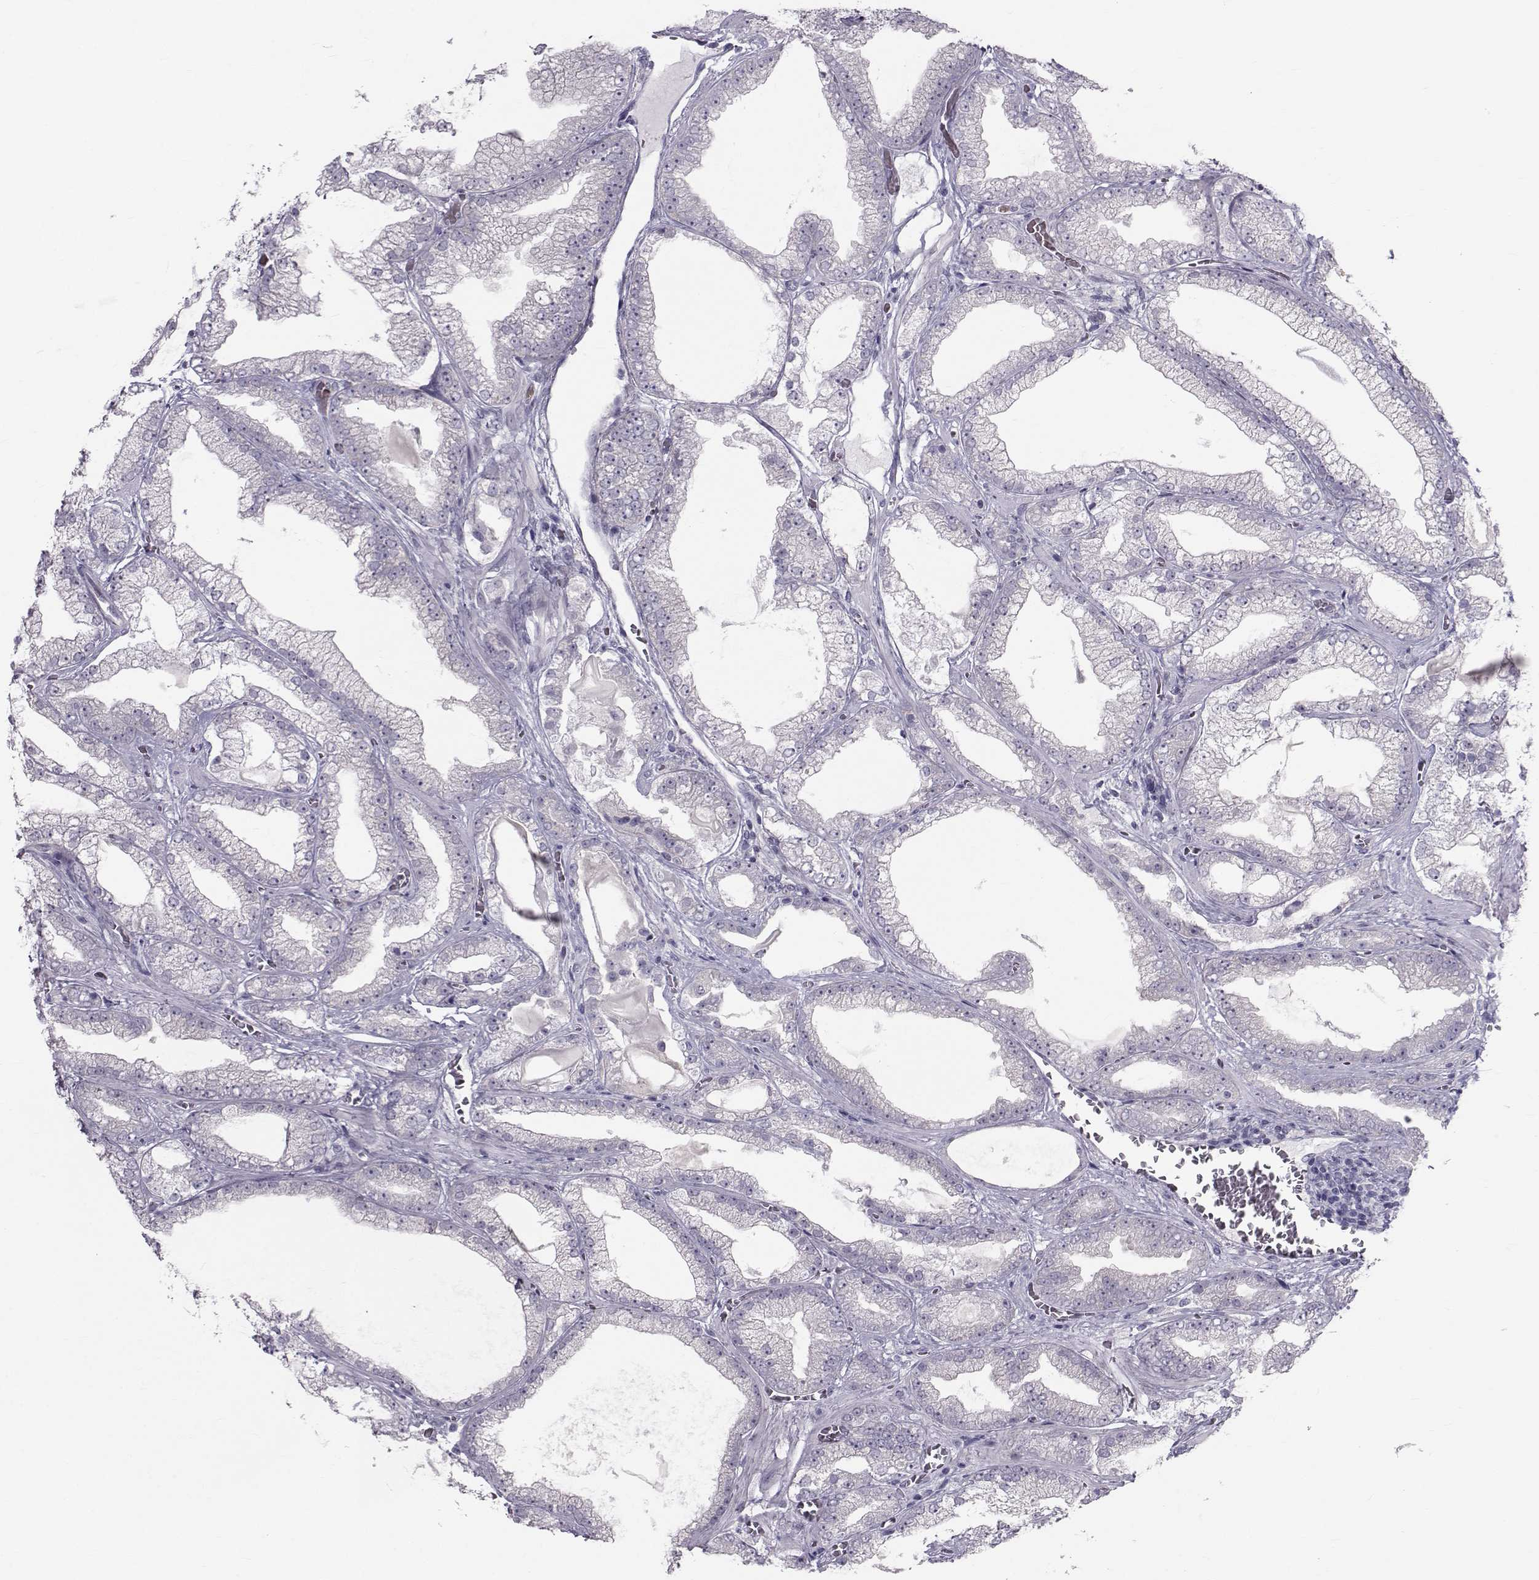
{"staining": {"intensity": "negative", "quantity": "none", "location": "none"}, "tissue": "prostate cancer", "cell_type": "Tumor cells", "image_type": "cancer", "snomed": [{"axis": "morphology", "description": "Adenocarcinoma, Low grade"}, {"axis": "topography", "description": "Prostate"}], "caption": "The histopathology image shows no significant positivity in tumor cells of adenocarcinoma (low-grade) (prostate).", "gene": "GARIN3", "patient": {"sex": "male", "age": 57}}